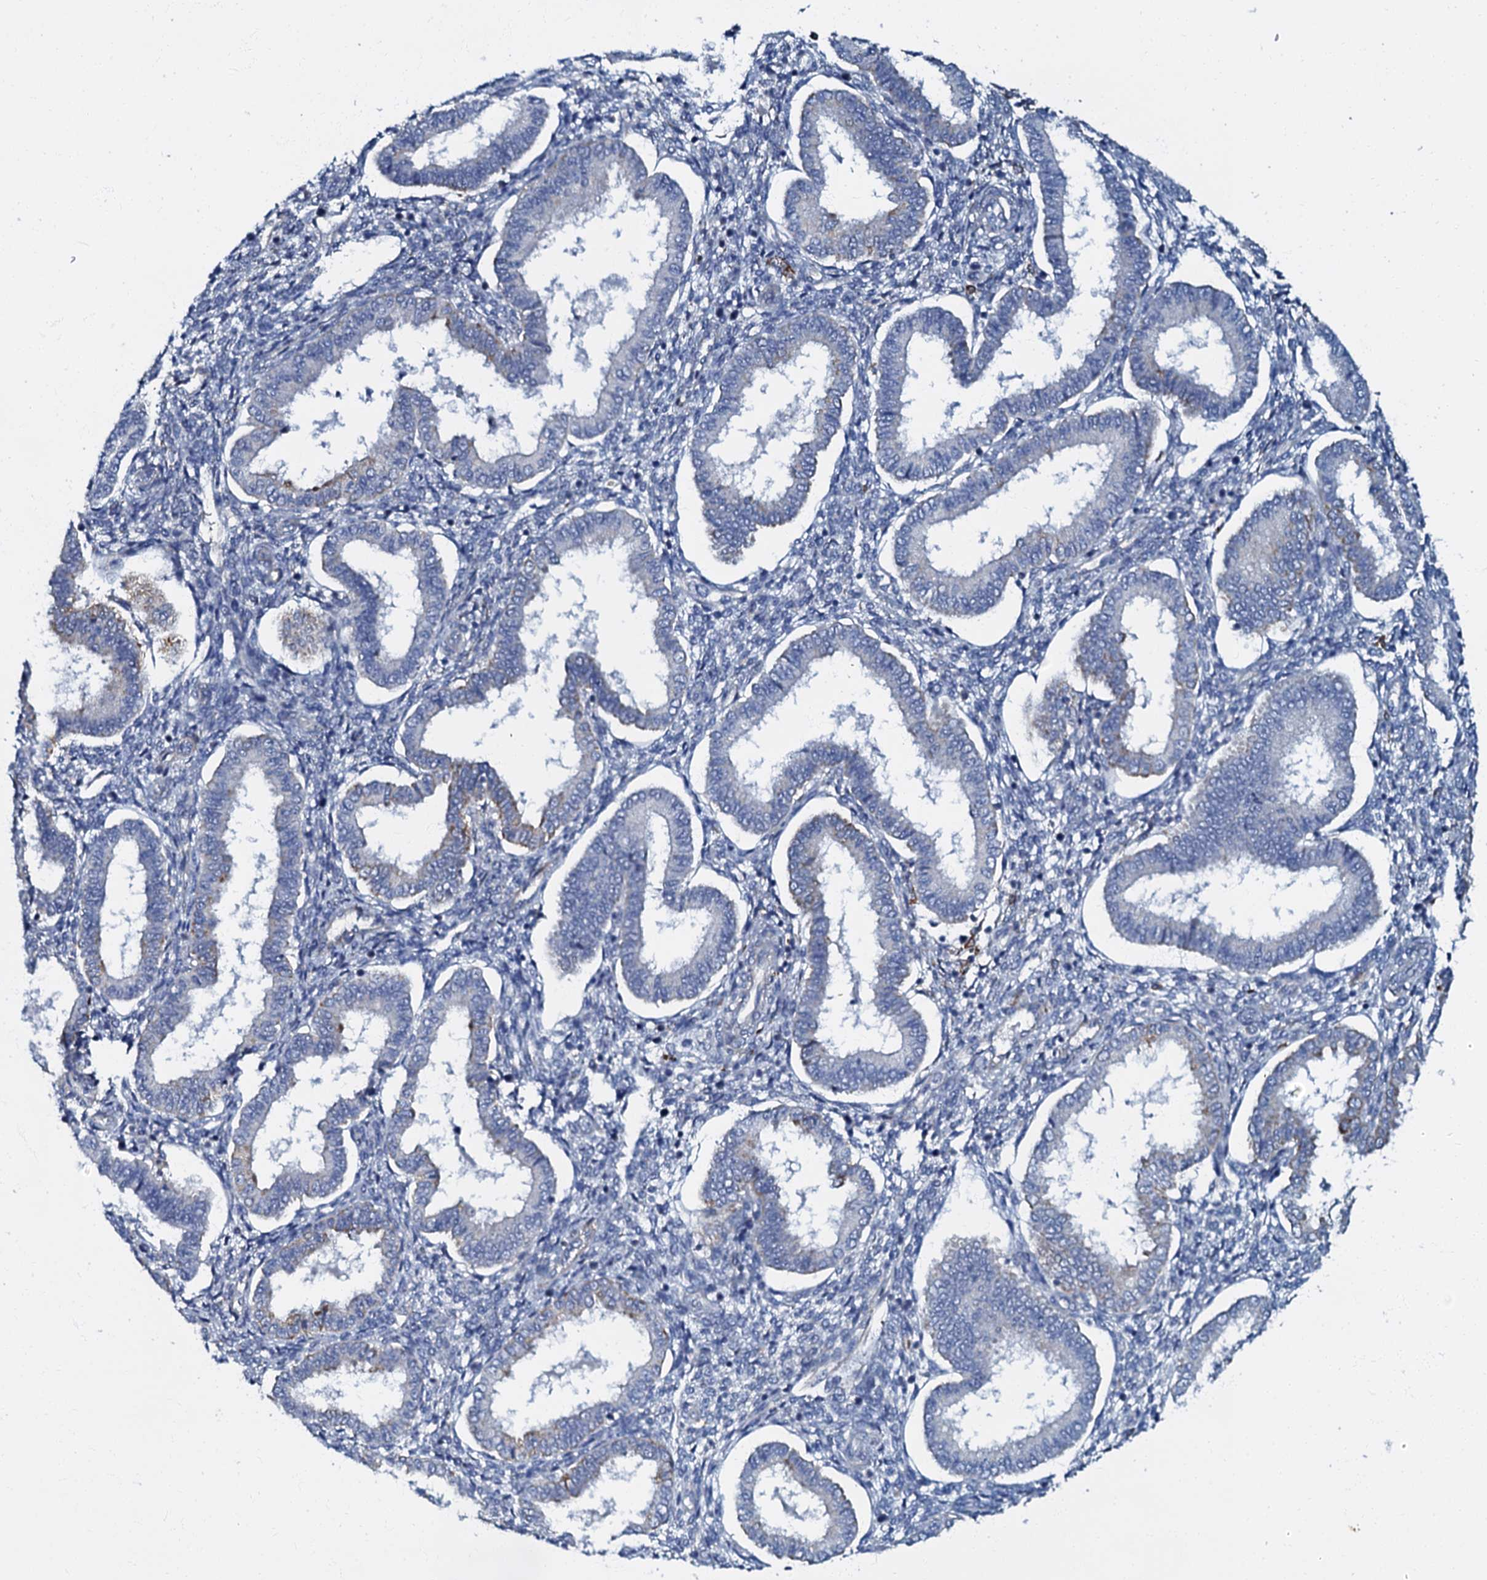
{"staining": {"intensity": "weak", "quantity": "<25%", "location": "nuclear"}, "tissue": "endometrium", "cell_type": "Cells in endometrial stroma", "image_type": "normal", "snomed": [{"axis": "morphology", "description": "Normal tissue, NOS"}, {"axis": "topography", "description": "Endometrium"}], "caption": "Immunohistochemical staining of normal human endometrium shows no significant expression in cells in endometrial stroma. (Stains: DAB (3,3'-diaminobenzidine) IHC with hematoxylin counter stain, Microscopy: brightfield microscopy at high magnification).", "gene": "OLAH", "patient": {"sex": "female", "age": 24}}